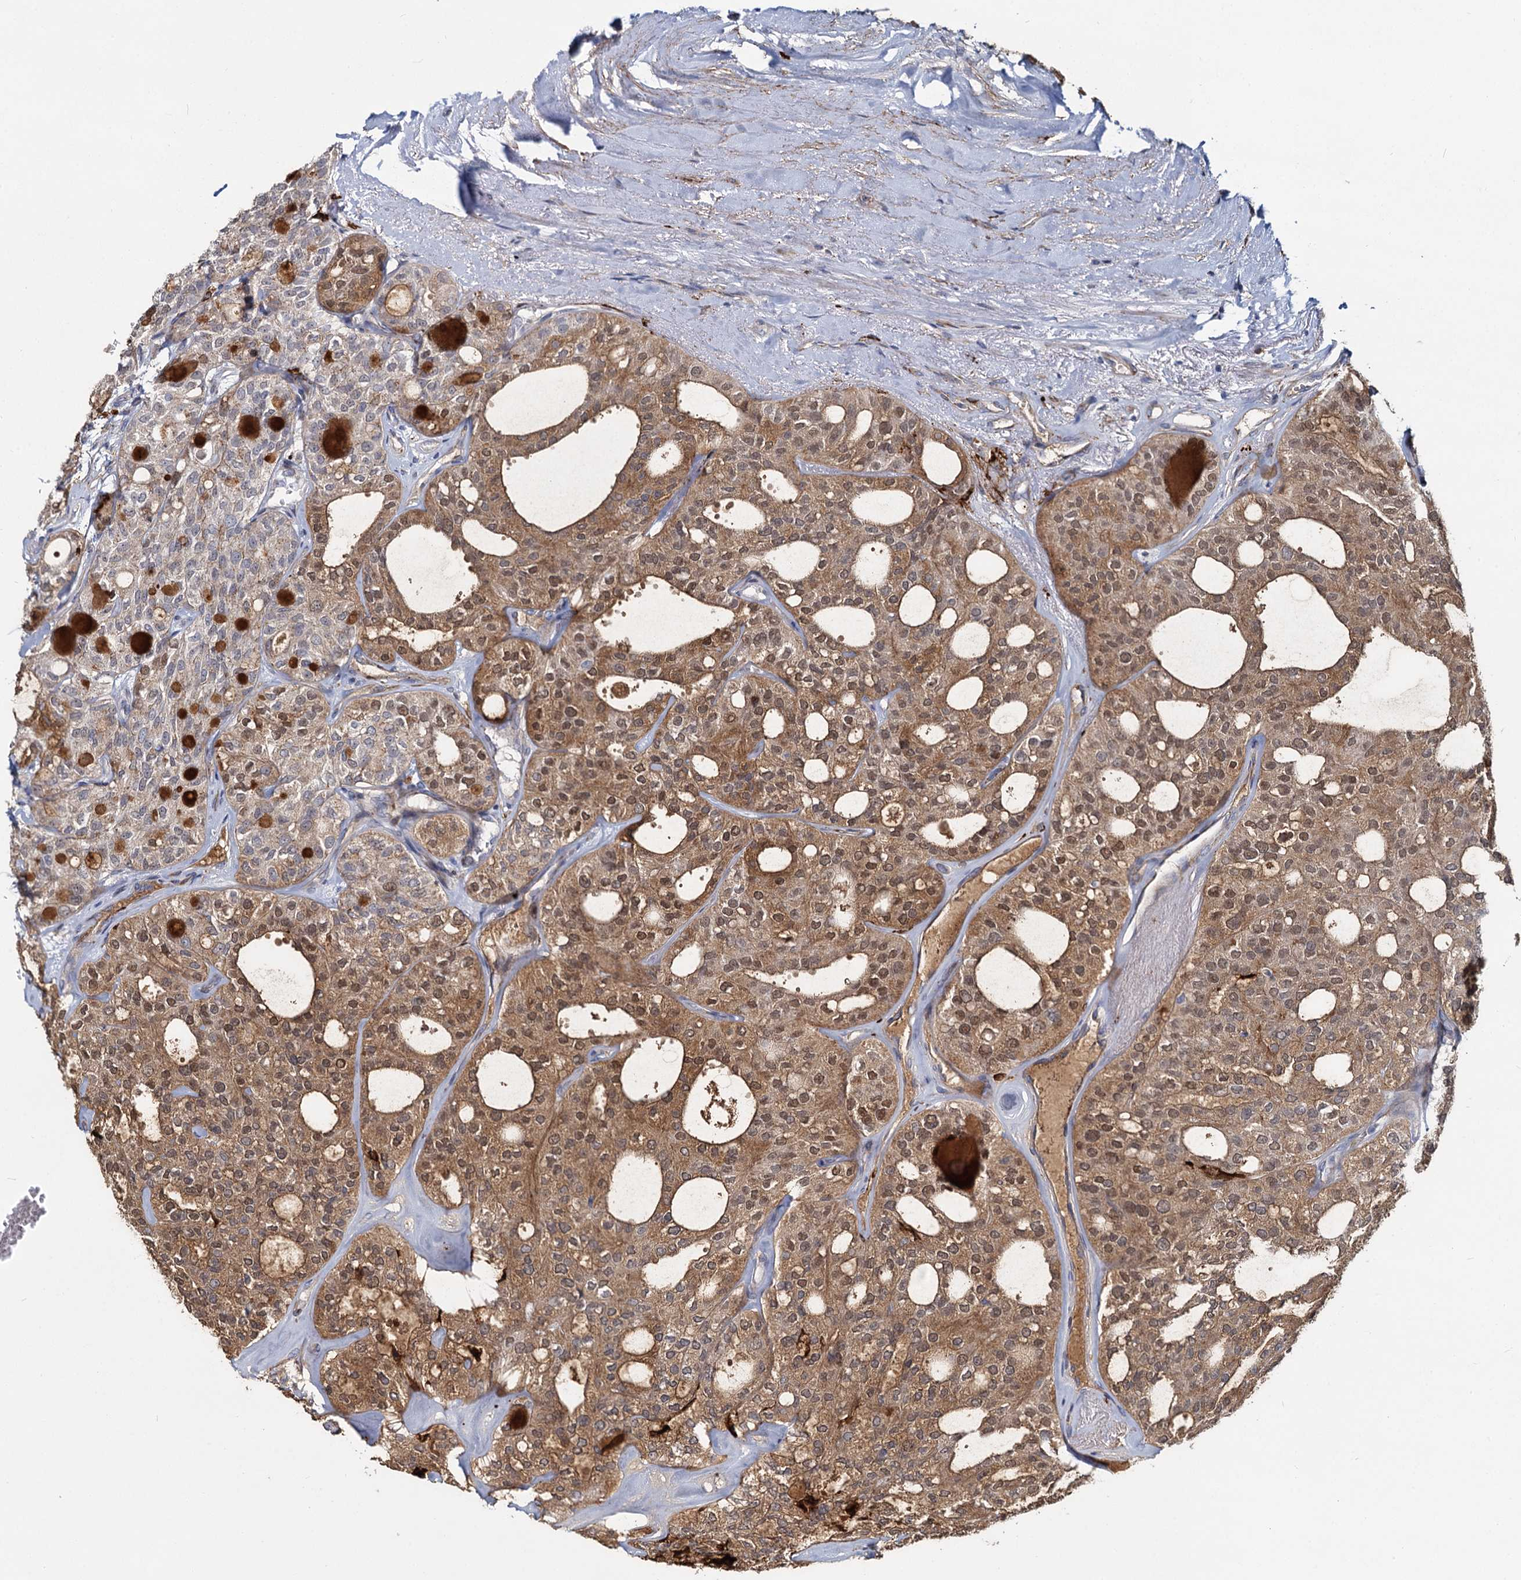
{"staining": {"intensity": "moderate", "quantity": ">75%", "location": "cytoplasmic/membranous,nuclear"}, "tissue": "thyroid cancer", "cell_type": "Tumor cells", "image_type": "cancer", "snomed": [{"axis": "morphology", "description": "Follicular adenoma carcinoma, NOS"}, {"axis": "topography", "description": "Thyroid gland"}], "caption": "Thyroid cancer (follicular adenoma carcinoma) stained for a protein reveals moderate cytoplasmic/membranous and nuclear positivity in tumor cells.", "gene": "DCUN1D2", "patient": {"sex": "male", "age": 75}}